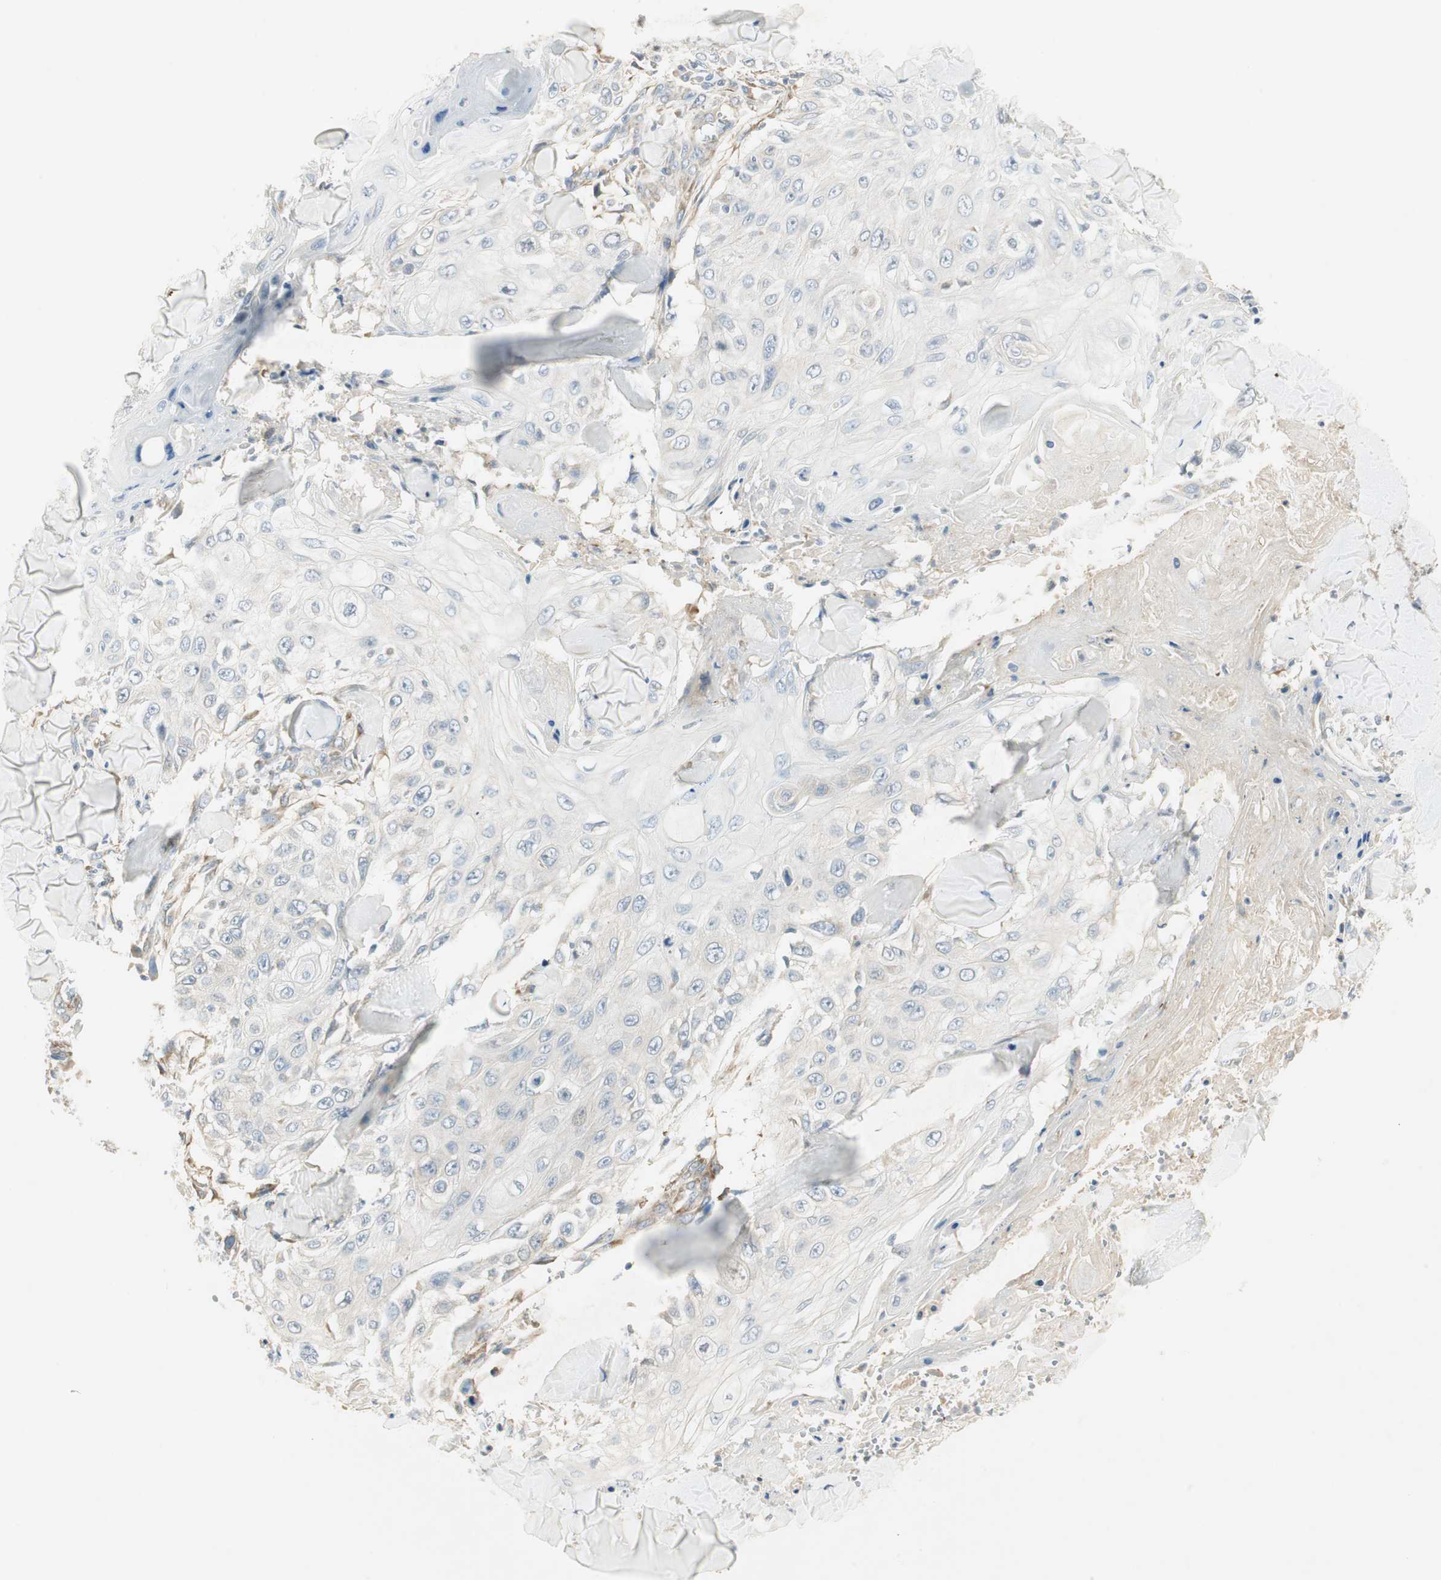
{"staining": {"intensity": "negative", "quantity": "none", "location": "none"}, "tissue": "skin cancer", "cell_type": "Tumor cells", "image_type": "cancer", "snomed": [{"axis": "morphology", "description": "Squamous cell carcinoma, NOS"}, {"axis": "topography", "description": "Skin"}], "caption": "Immunohistochemistry (IHC) image of neoplastic tissue: human skin cancer (squamous cell carcinoma) stained with DAB (3,3'-diaminobenzidine) demonstrates no significant protein positivity in tumor cells.", "gene": "STON1-GTF2A1L", "patient": {"sex": "male", "age": 86}}